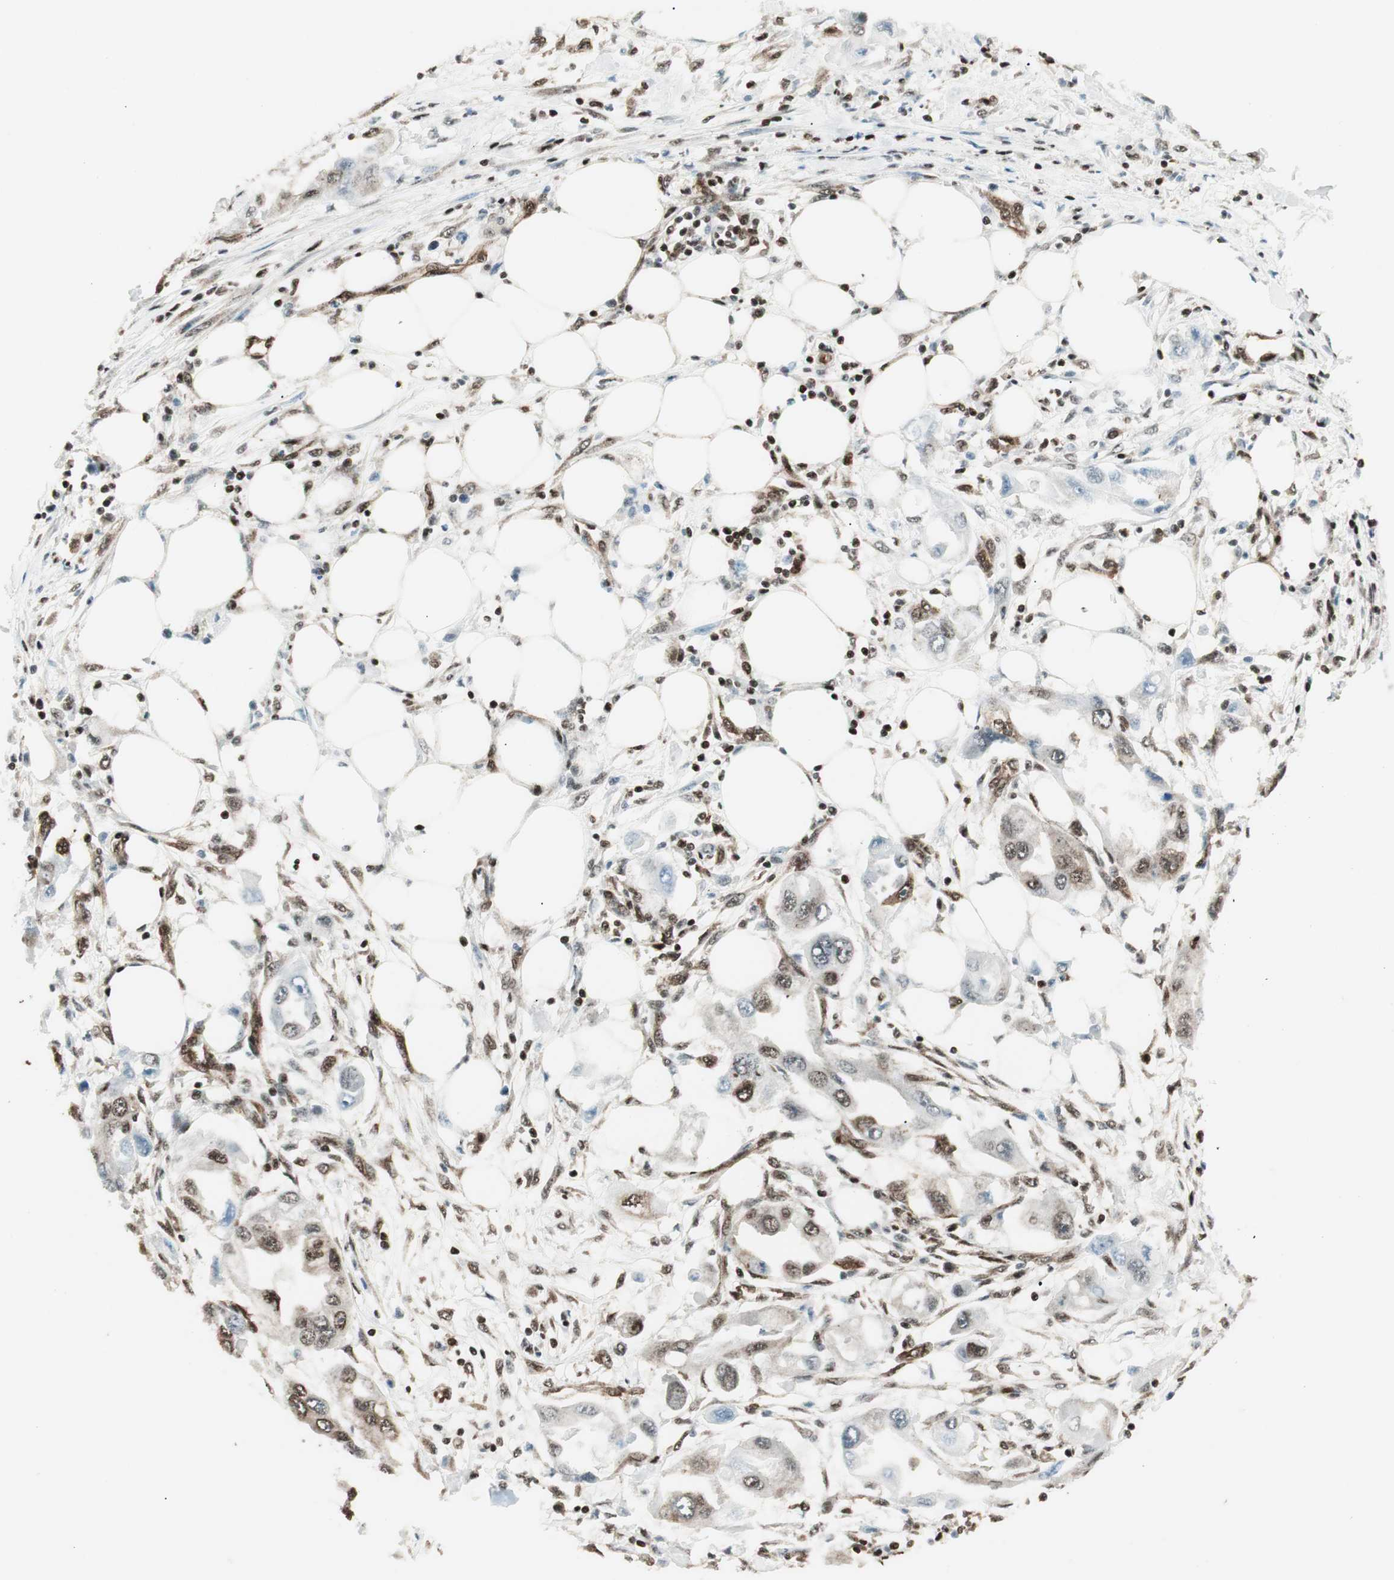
{"staining": {"intensity": "moderate", "quantity": "25%-75%", "location": "nuclear"}, "tissue": "endometrial cancer", "cell_type": "Tumor cells", "image_type": "cancer", "snomed": [{"axis": "morphology", "description": "Adenocarcinoma, NOS"}, {"axis": "topography", "description": "Endometrium"}], "caption": "The image displays immunohistochemical staining of endometrial cancer (adenocarcinoma). There is moderate nuclear staining is appreciated in approximately 25%-75% of tumor cells.", "gene": "EWSR1", "patient": {"sex": "female", "age": 67}}